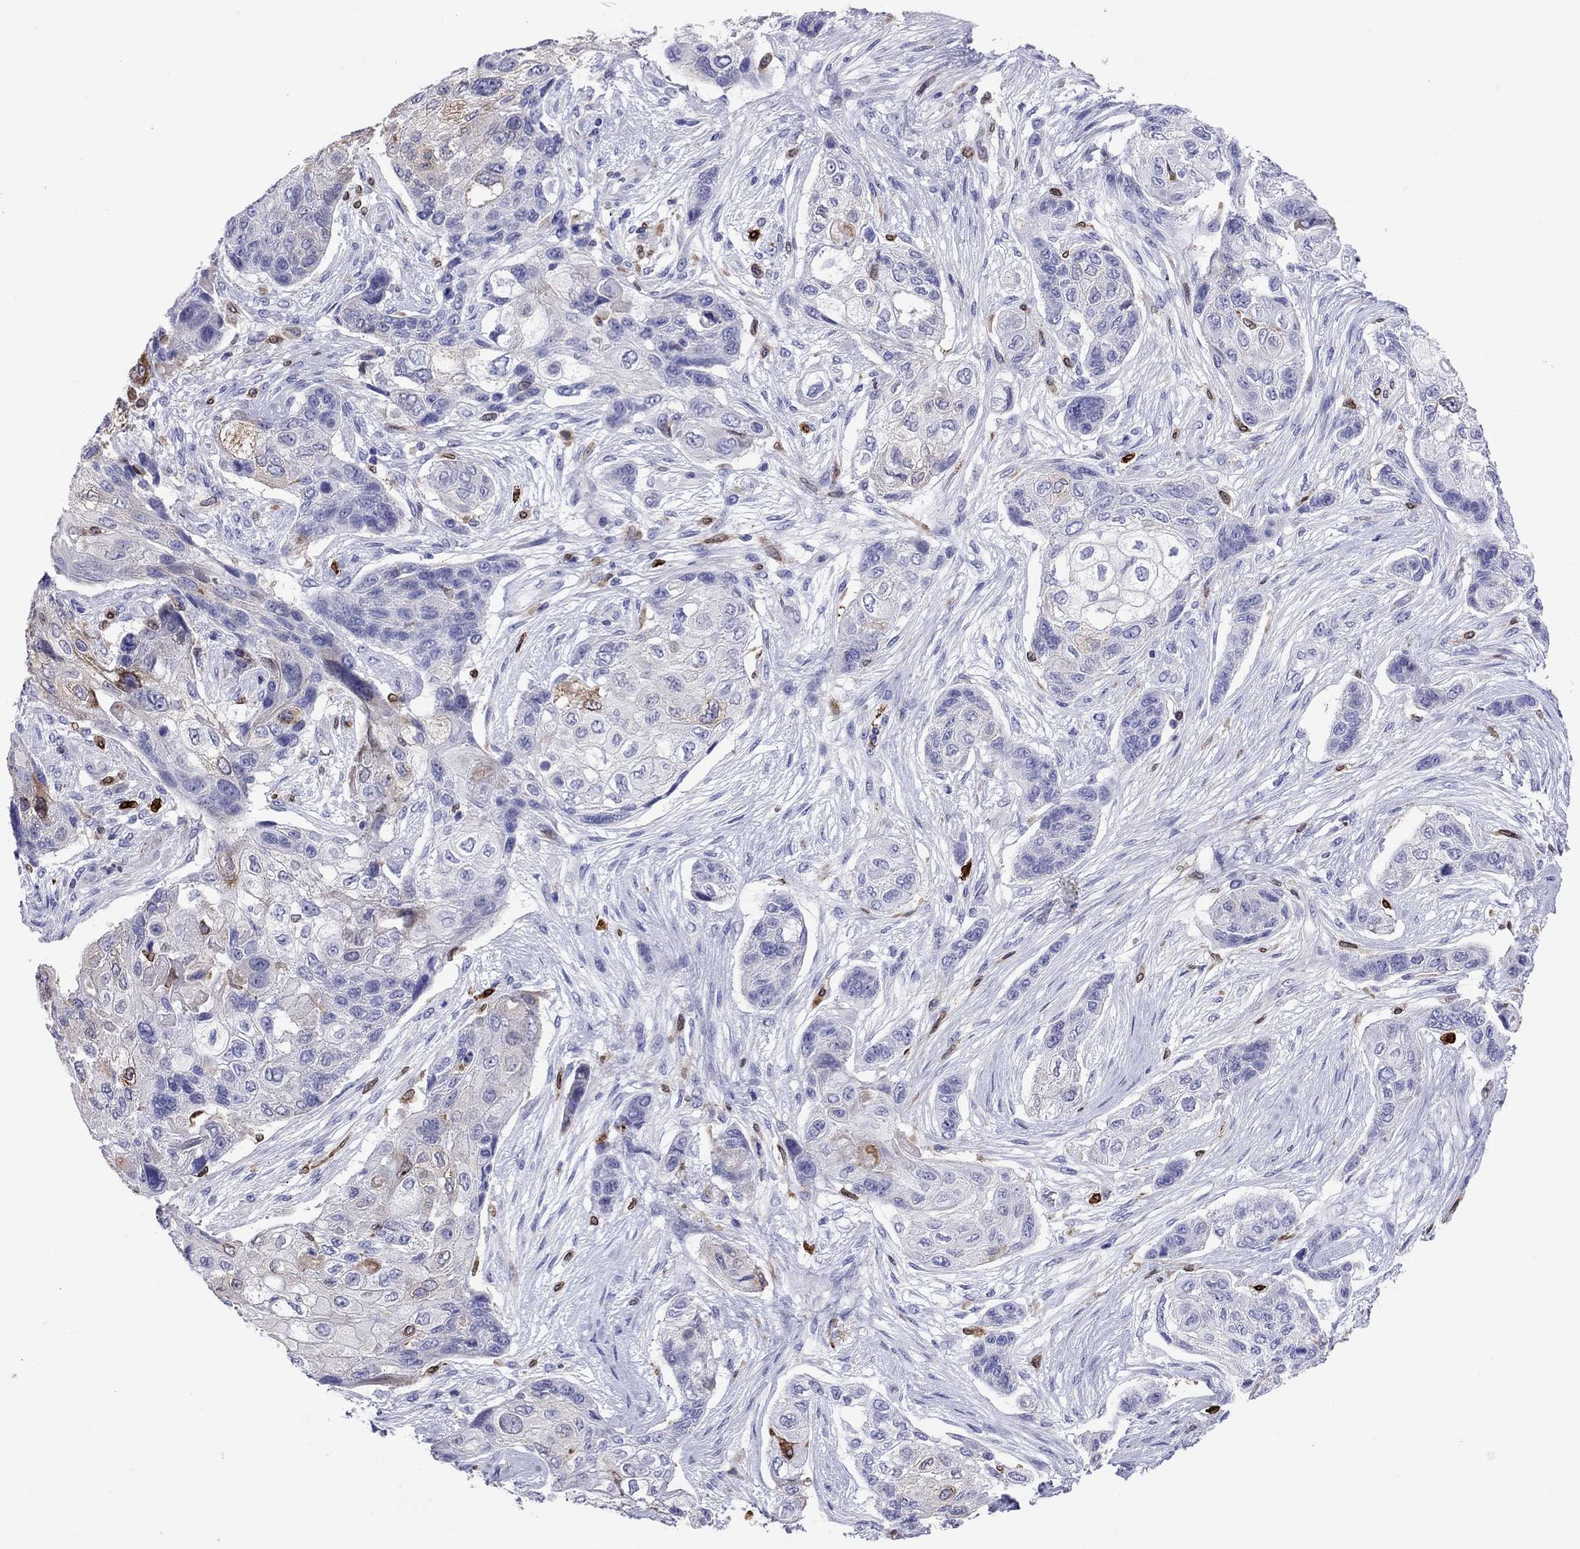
{"staining": {"intensity": "negative", "quantity": "none", "location": "none"}, "tissue": "lung cancer", "cell_type": "Tumor cells", "image_type": "cancer", "snomed": [{"axis": "morphology", "description": "Squamous cell carcinoma, NOS"}, {"axis": "topography", "description": "Lung"}], "caption": "The photomicrograph reveals no staining of tumor cells in lung cancer (squamous cell carcinoma).", "gene": "ADORA2A", "patient": {"sex": "male", "age": 69}}